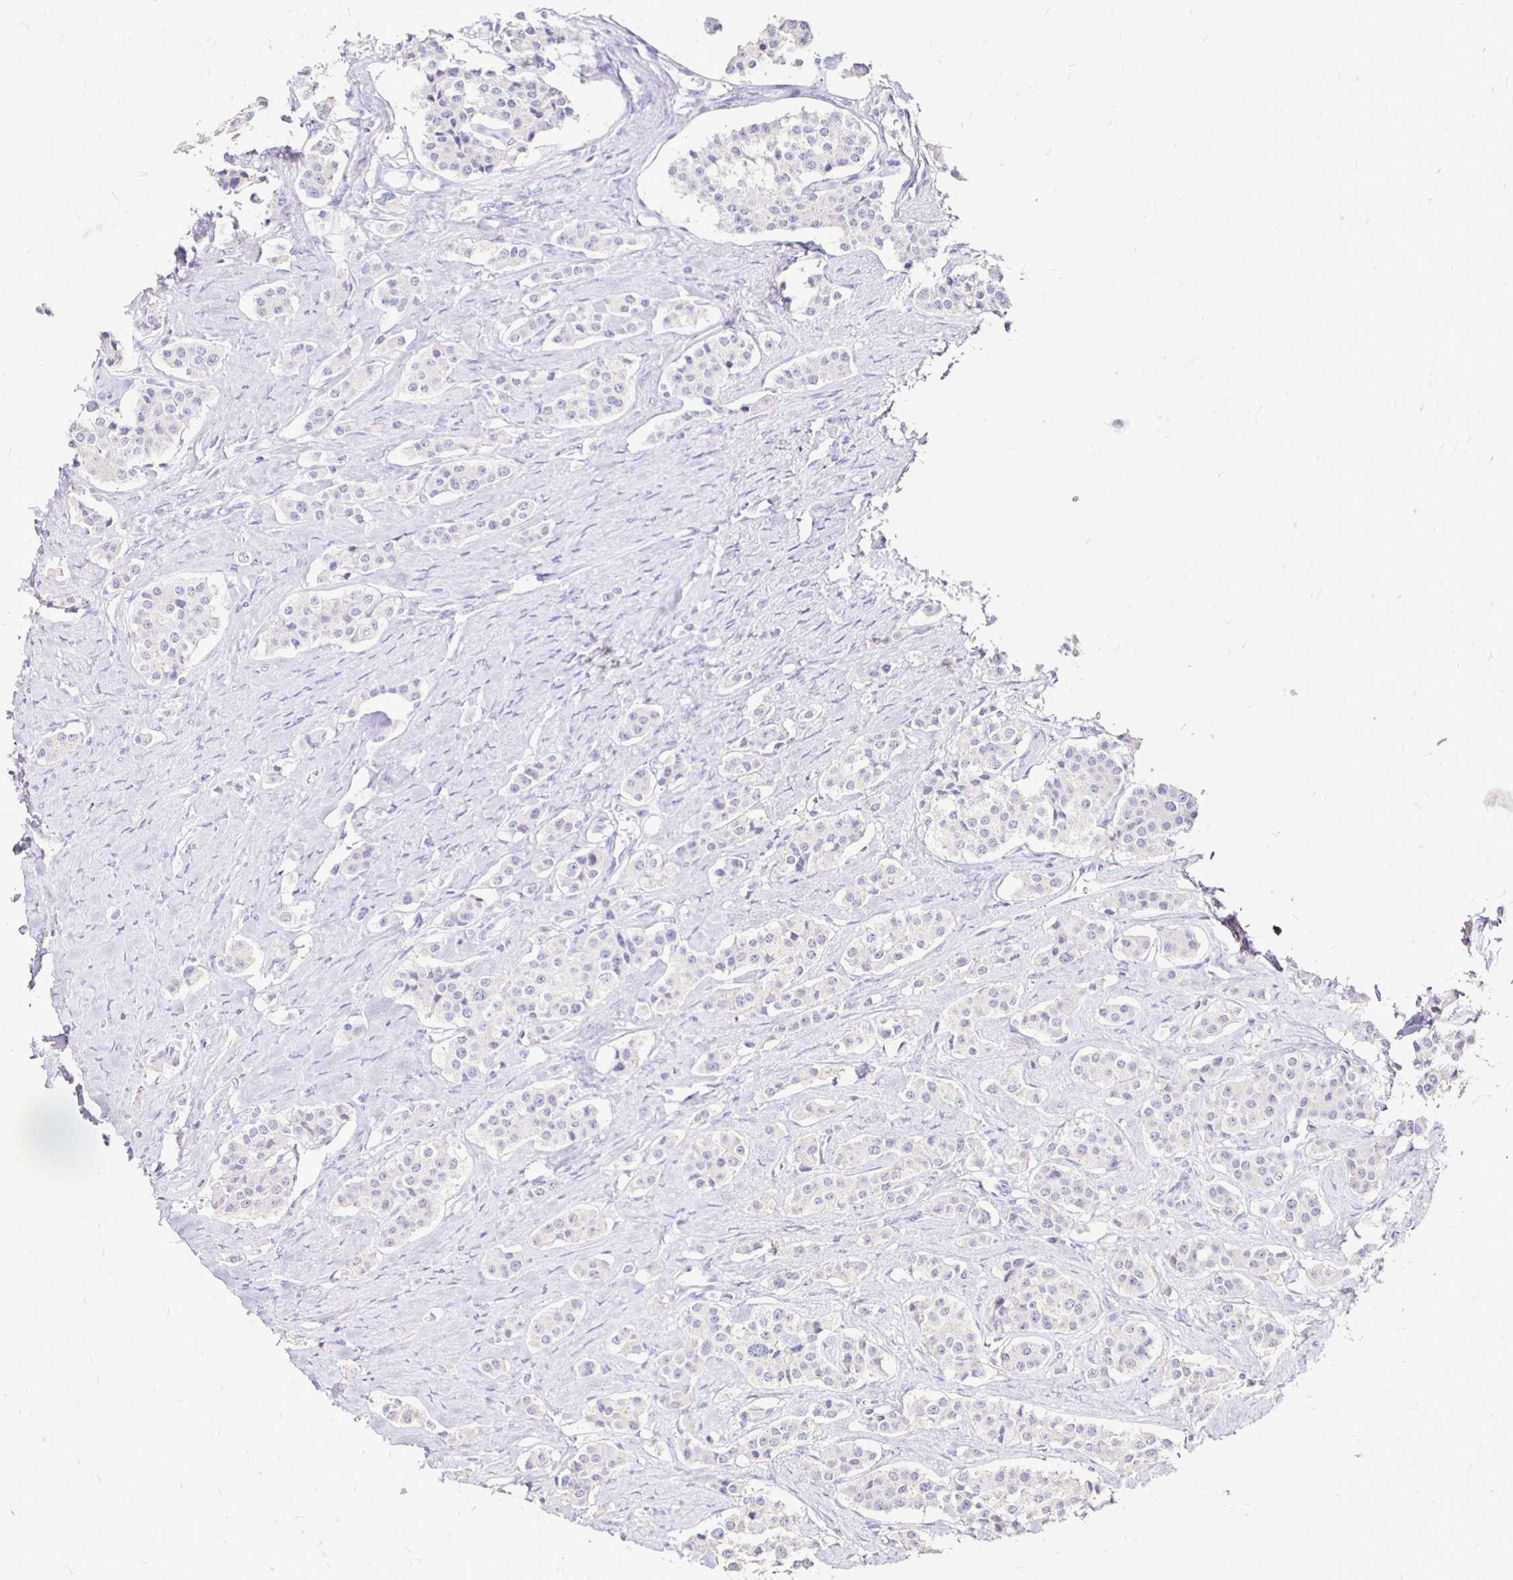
{"staining": {"intensity": "negative", "quantity": "none", "location": "none"}, "tissue": "carcinoid", "cell_type": "Tumor cells", "image_type": "cancer", "snomed": [{"axis": "morphology", "description": "Carcinoid, malignant, NOS"}, {"axis": "topography", "description": "Small intestine"}], "caption": "Carcinoid was stained to show a protein in brown. There is no significant positivity in tumor cells. (Brightfield microscopy of DAB immunohistochemistry (IHC) at high magnification).", "gene": "IRGC", "patient": {"sex": "male", "age": 63}}